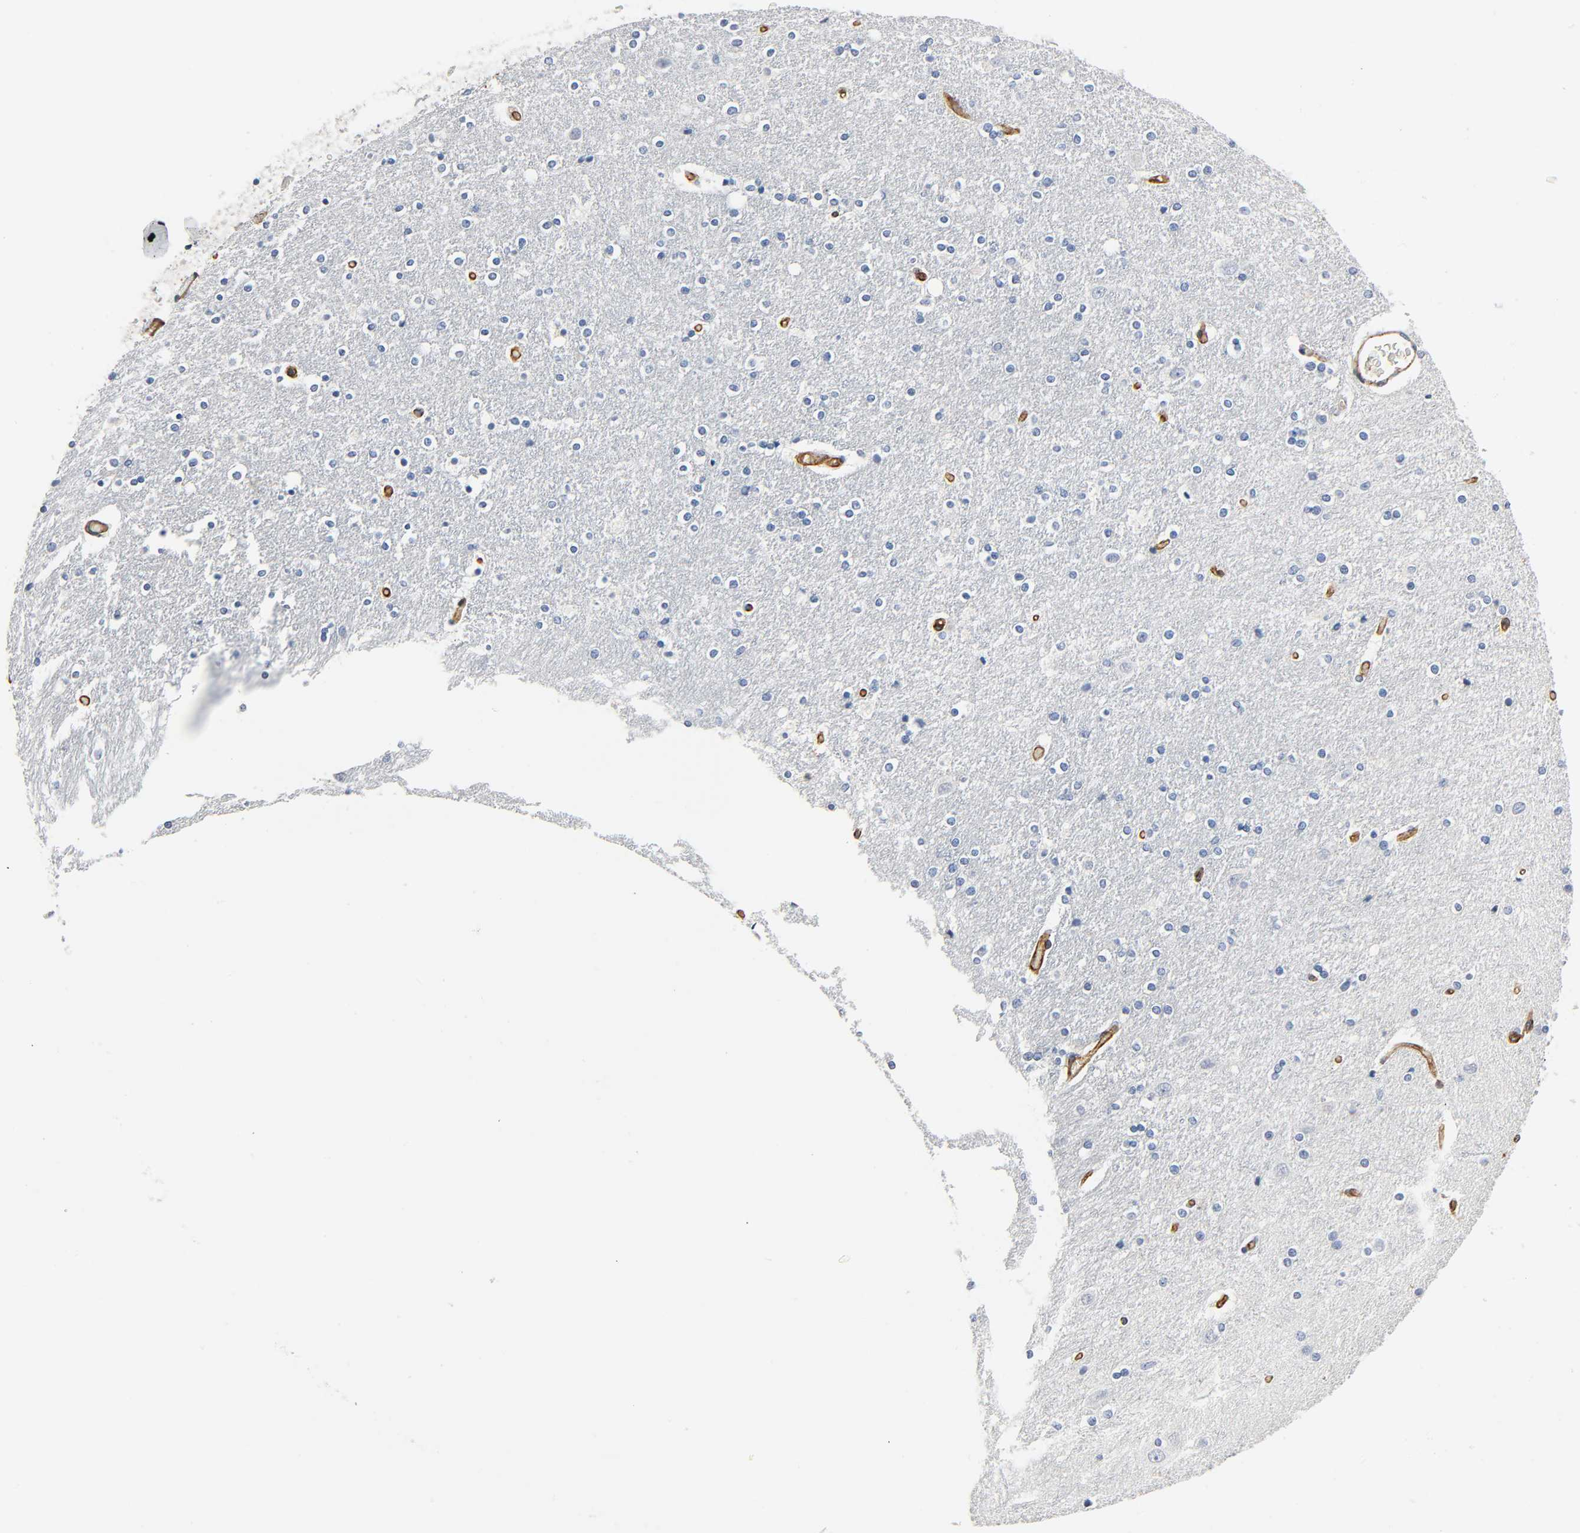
{"staining": {"intensity": "negative", "quantity": "none", "location": "none"}, "tissue": "caudate", "cell_type": "Glial cells", "image_type": "normal", "snomed": [{"axis": "morphology", "description": "Normal tissue, NOS"}, {"axis": "topography", "description": "Lateral ventricle wall"}], "caption": "This is a photomicrograph of immunohistochemistry staining of unremarkable caudate, which shows no positivity in glial cells. (DAB IHC visualized using brightfield microscopy, high magnification).", "gene": "ANPEP", "patient": {"sex": "female", "age": 54}}